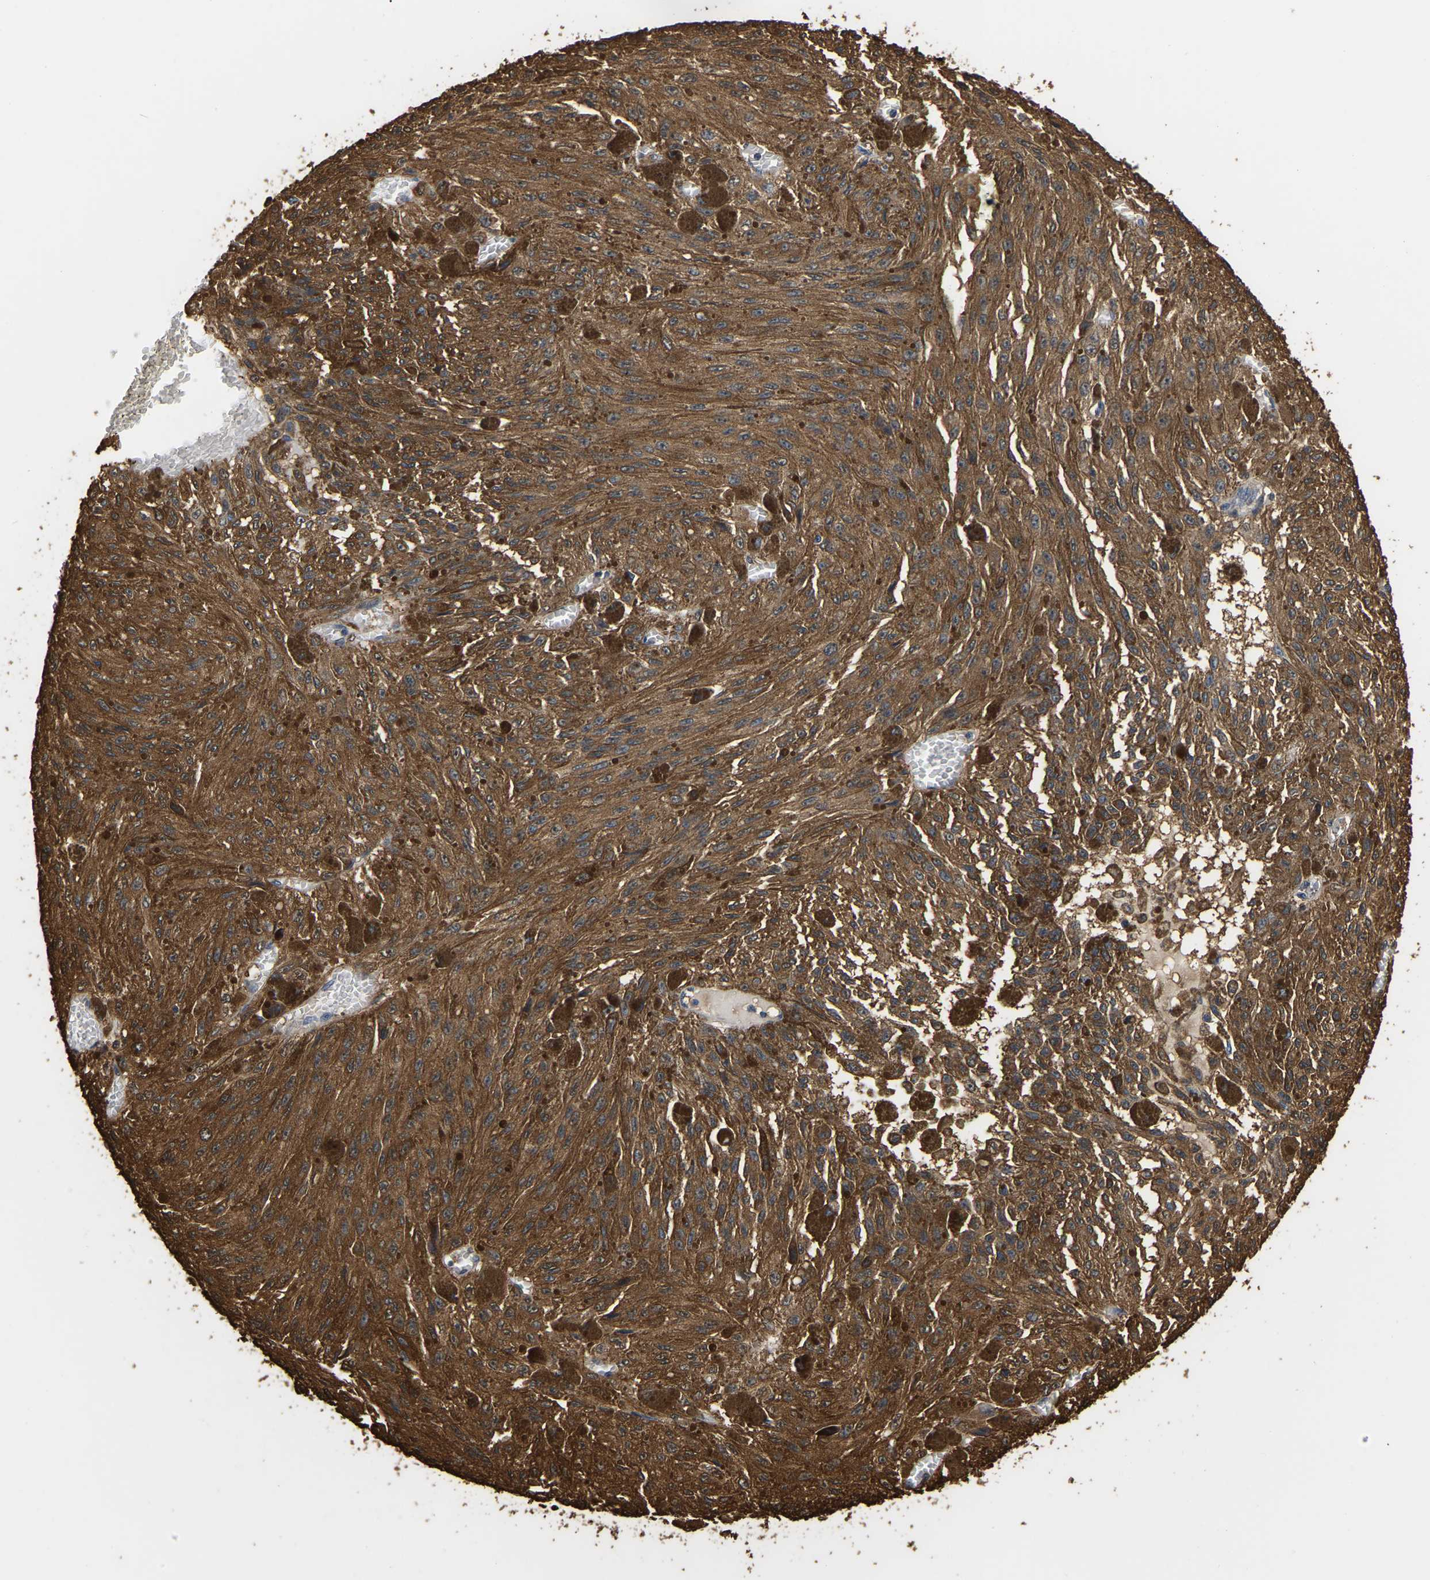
{"staining": {"intensity": "moderate", "quantity": ">75%", "location": "cytoplasmic/membranous"}, "tissue": "melanoma", "cell_type": "Tumor cells", "image_type": "cancer", "snomed": [{"axis": "morphology", "description": "Malignant melanoma, NOS"}, {"axis": "topography", "description": "Other"}], "caption": "This is a micrograph of immunohistochemistry (IHC) staining of malignant melanoma, which shows moderate expression in the cytoplasmic/membranous of tumor cells.", "gene": "LDHB", "patient": {"sex": "male", "age": 79}}